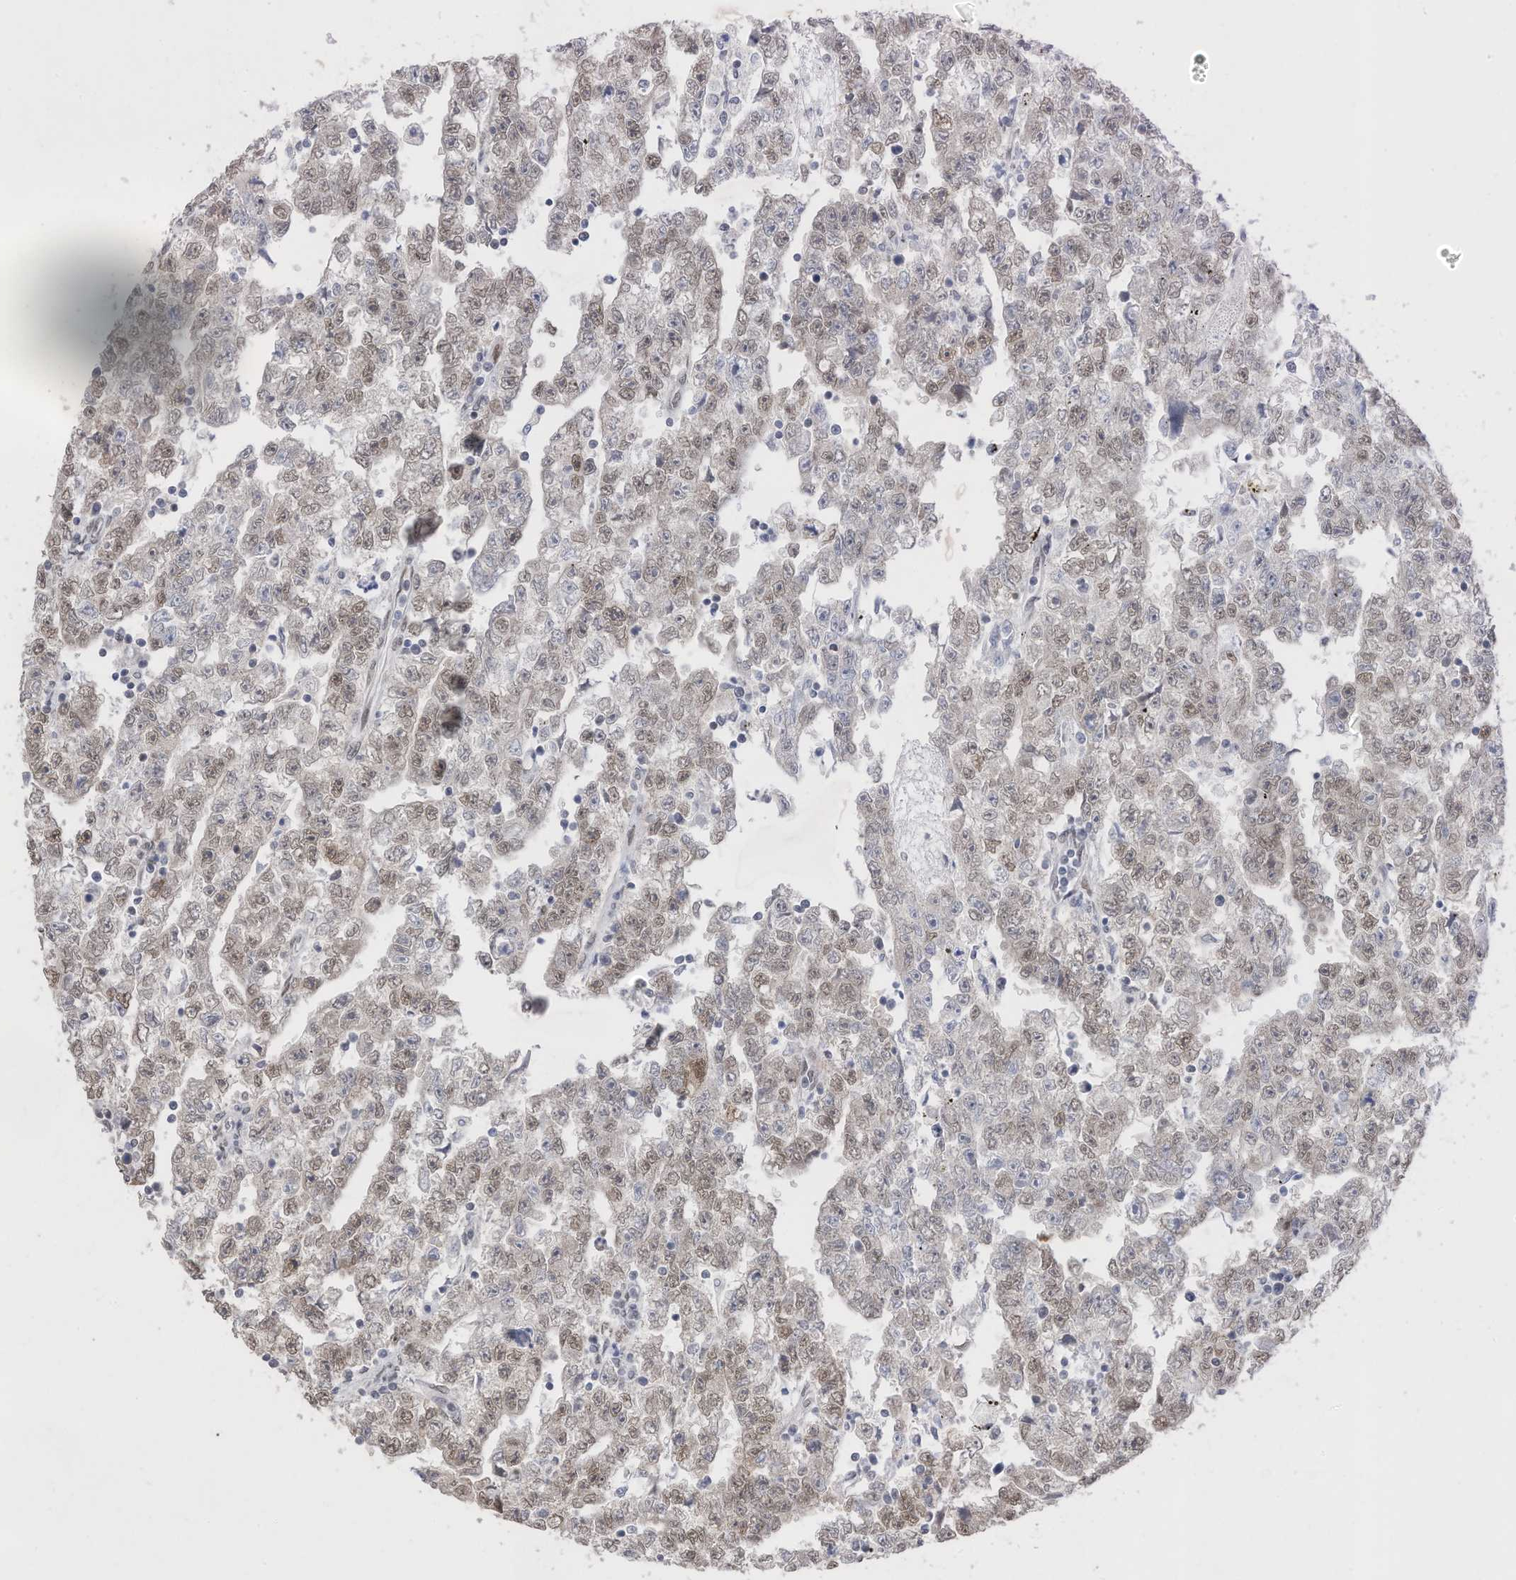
{"staining": {"intensity": "weak", "quantity": "25%-75%", "location": "nuclear"}, "tissue": "testis cancer", "cell_type": "Tumor cells", "image_type": "cancer", "snomed": [{"axis": "morphology", "description": "Carcinoma, Embryonal, NOS"}, {"axis": "topography", "description": "Testis"}], "caption": "Protein expression by immunohistochemistry demonstrates weak nuclear positivity in approximately 25%-75% of tumor cells in testis cancer (embryonal carcinoma).", "gene": "RABL3", "patient": {"sex": "male", "age": 25}}